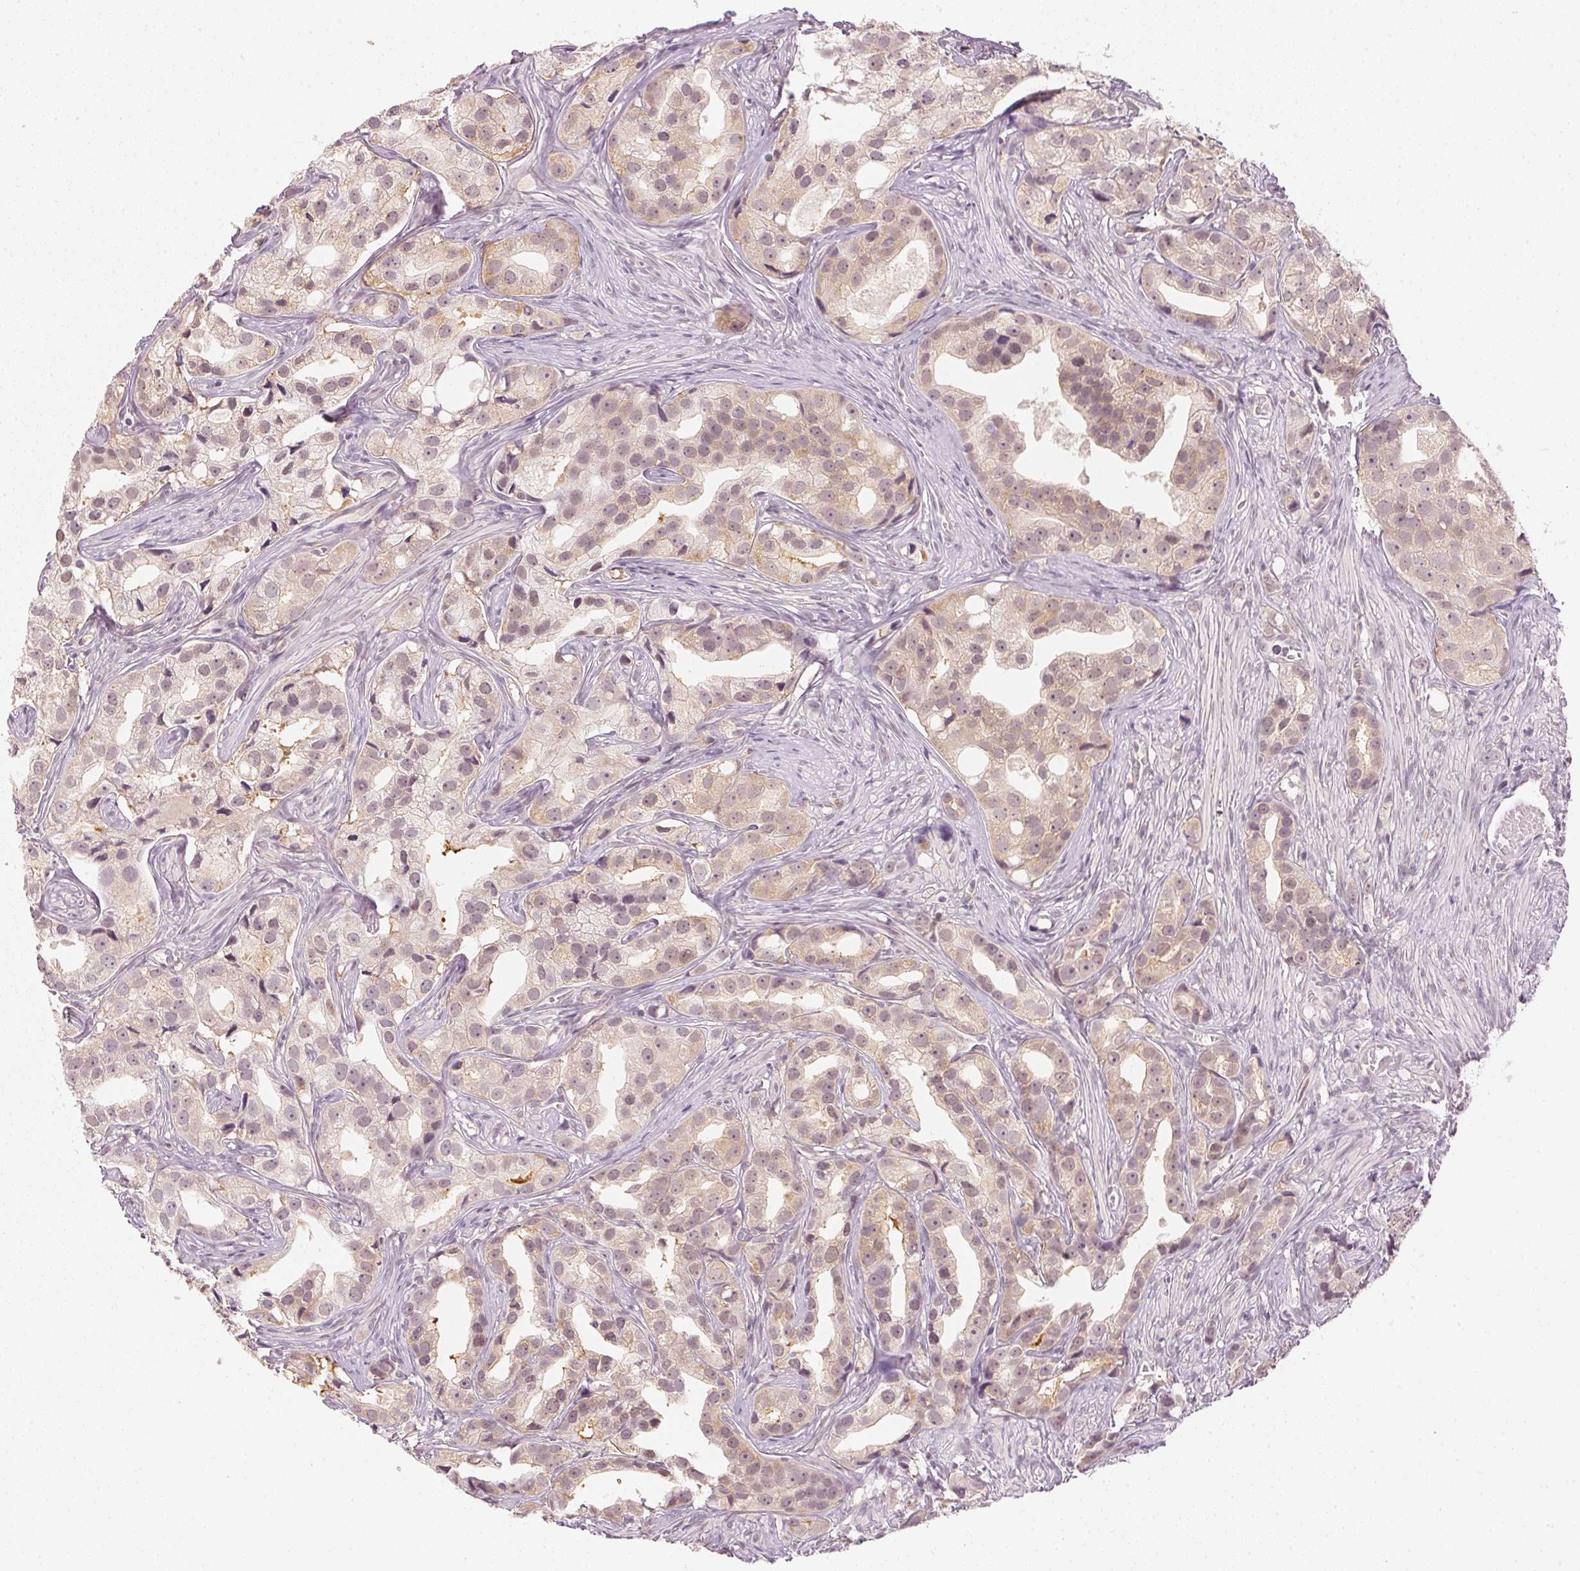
{"staining": {"intensity": "weak", "quantity": "25%-75%", "location": "cytoplasmic/membranous,nuclear"}, "tissue": "prostate cancer", "cell_type": "Tumor cells", "image_type": "cancer", "snomed": [{"axis": "morphology", "description": "Adenocarcinoma, High grade"}, {"axis": "topography", "description": "Prostate"}], "caption": "A low amount of weak cytoplasmic/membranous and nuclear expression is present in about 25%-75% of tumor cells in prostate cancer (high-grade adenocarcinoma) tissue.", "gene": "KPRP", "patient": {"sex": "male", "age": 75}}